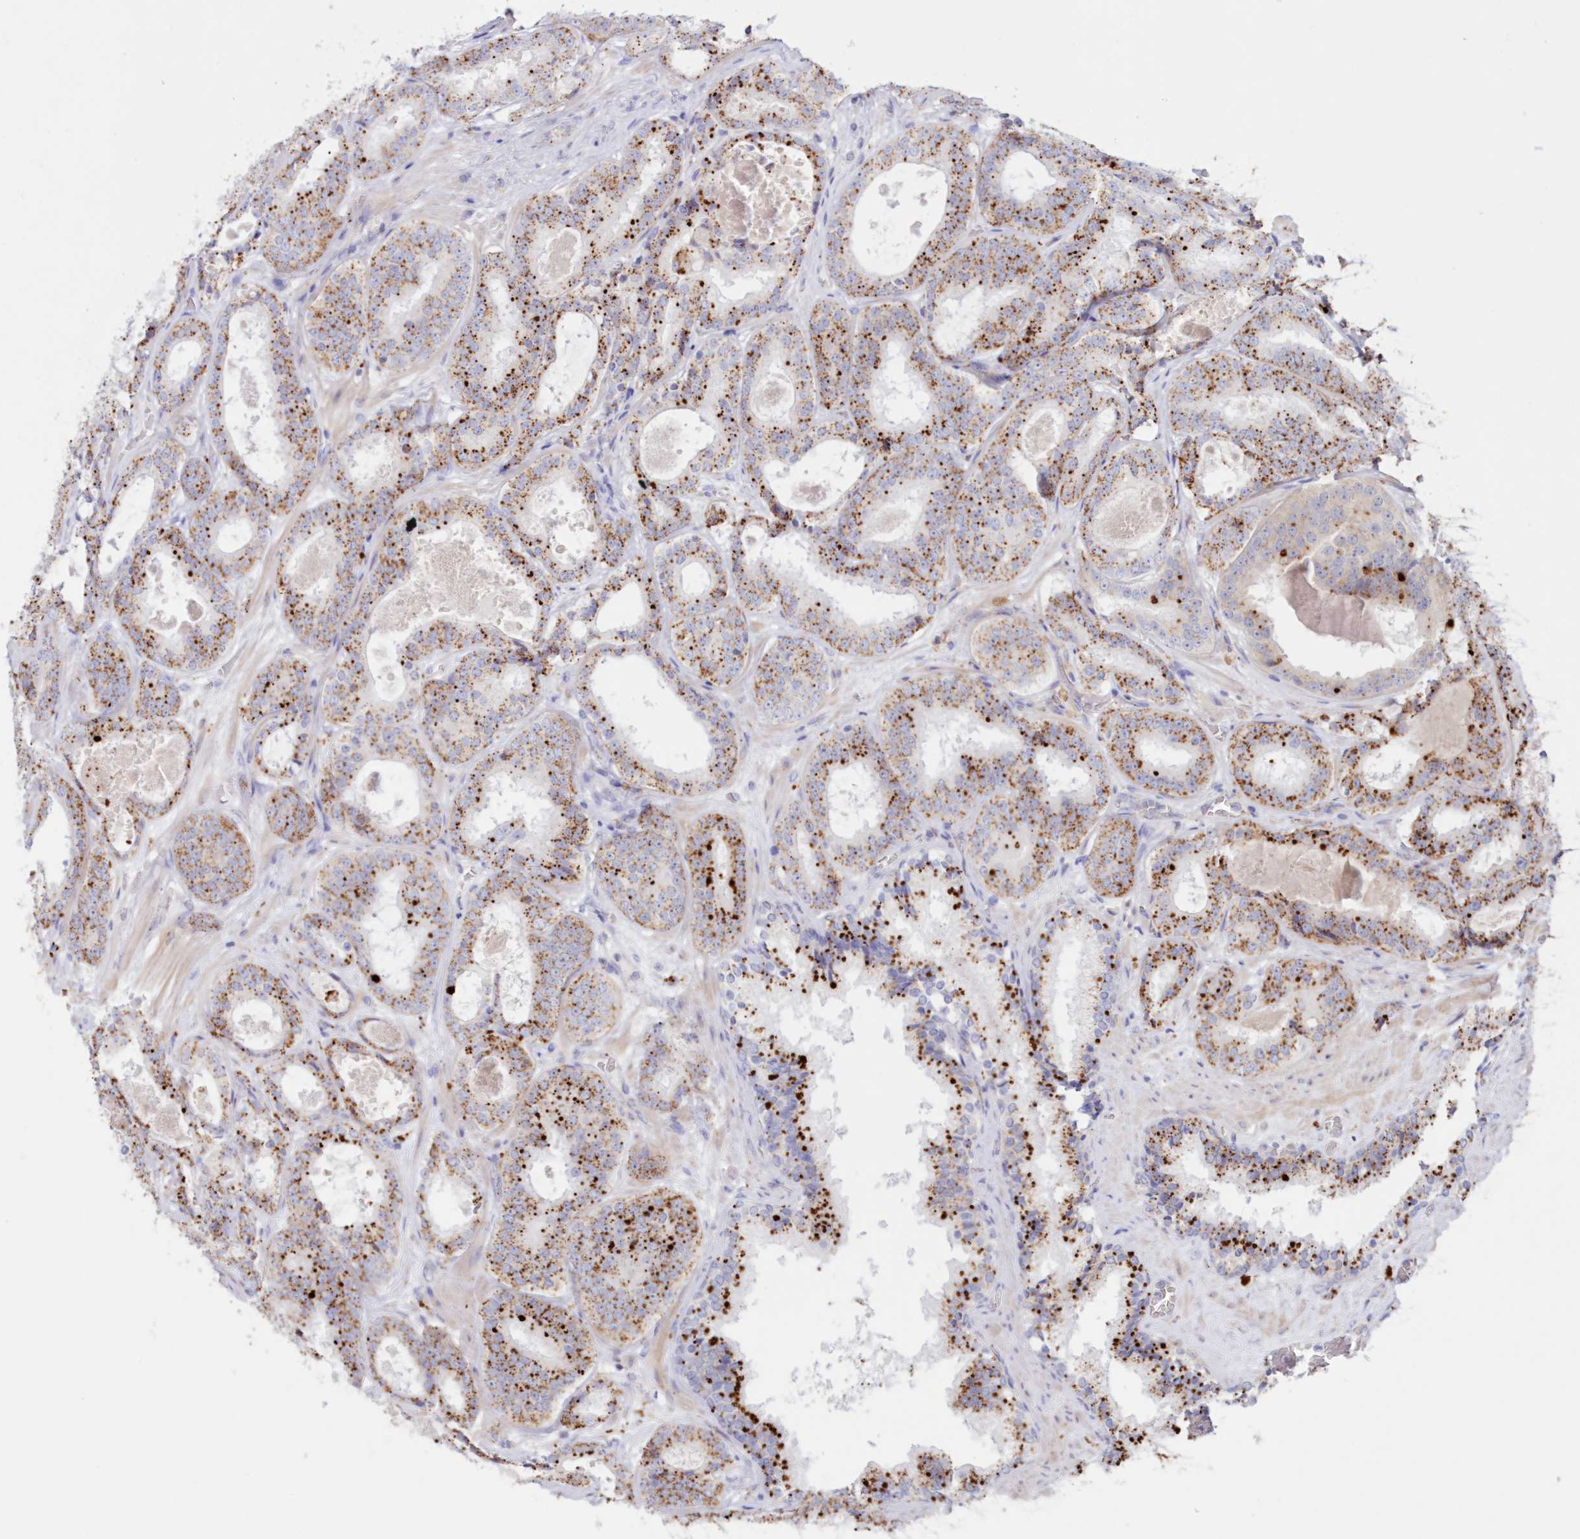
{"staining": {"intensity": "moderate", "quantity": ">75%", "location": "cytoplasmic/membranous"}, "tissue": "prostate cancer", "cell_type": "Tumor cells", "image_type": "cancer", "snomed": [{"axis": "morphology", "description": "Adenocarcinoma, High grade"}, {"axis": "topography", "description": "Prostate"}], "caption": "Protein positivity by immunohistochemistry reveals moderate cytoplasmic/membranous staining in approximately >75% of tumor cells in high-grade adenocarcinoma (prostate).", "gene": "TPP1", "patient": {"sex": "male", "age": 57}}